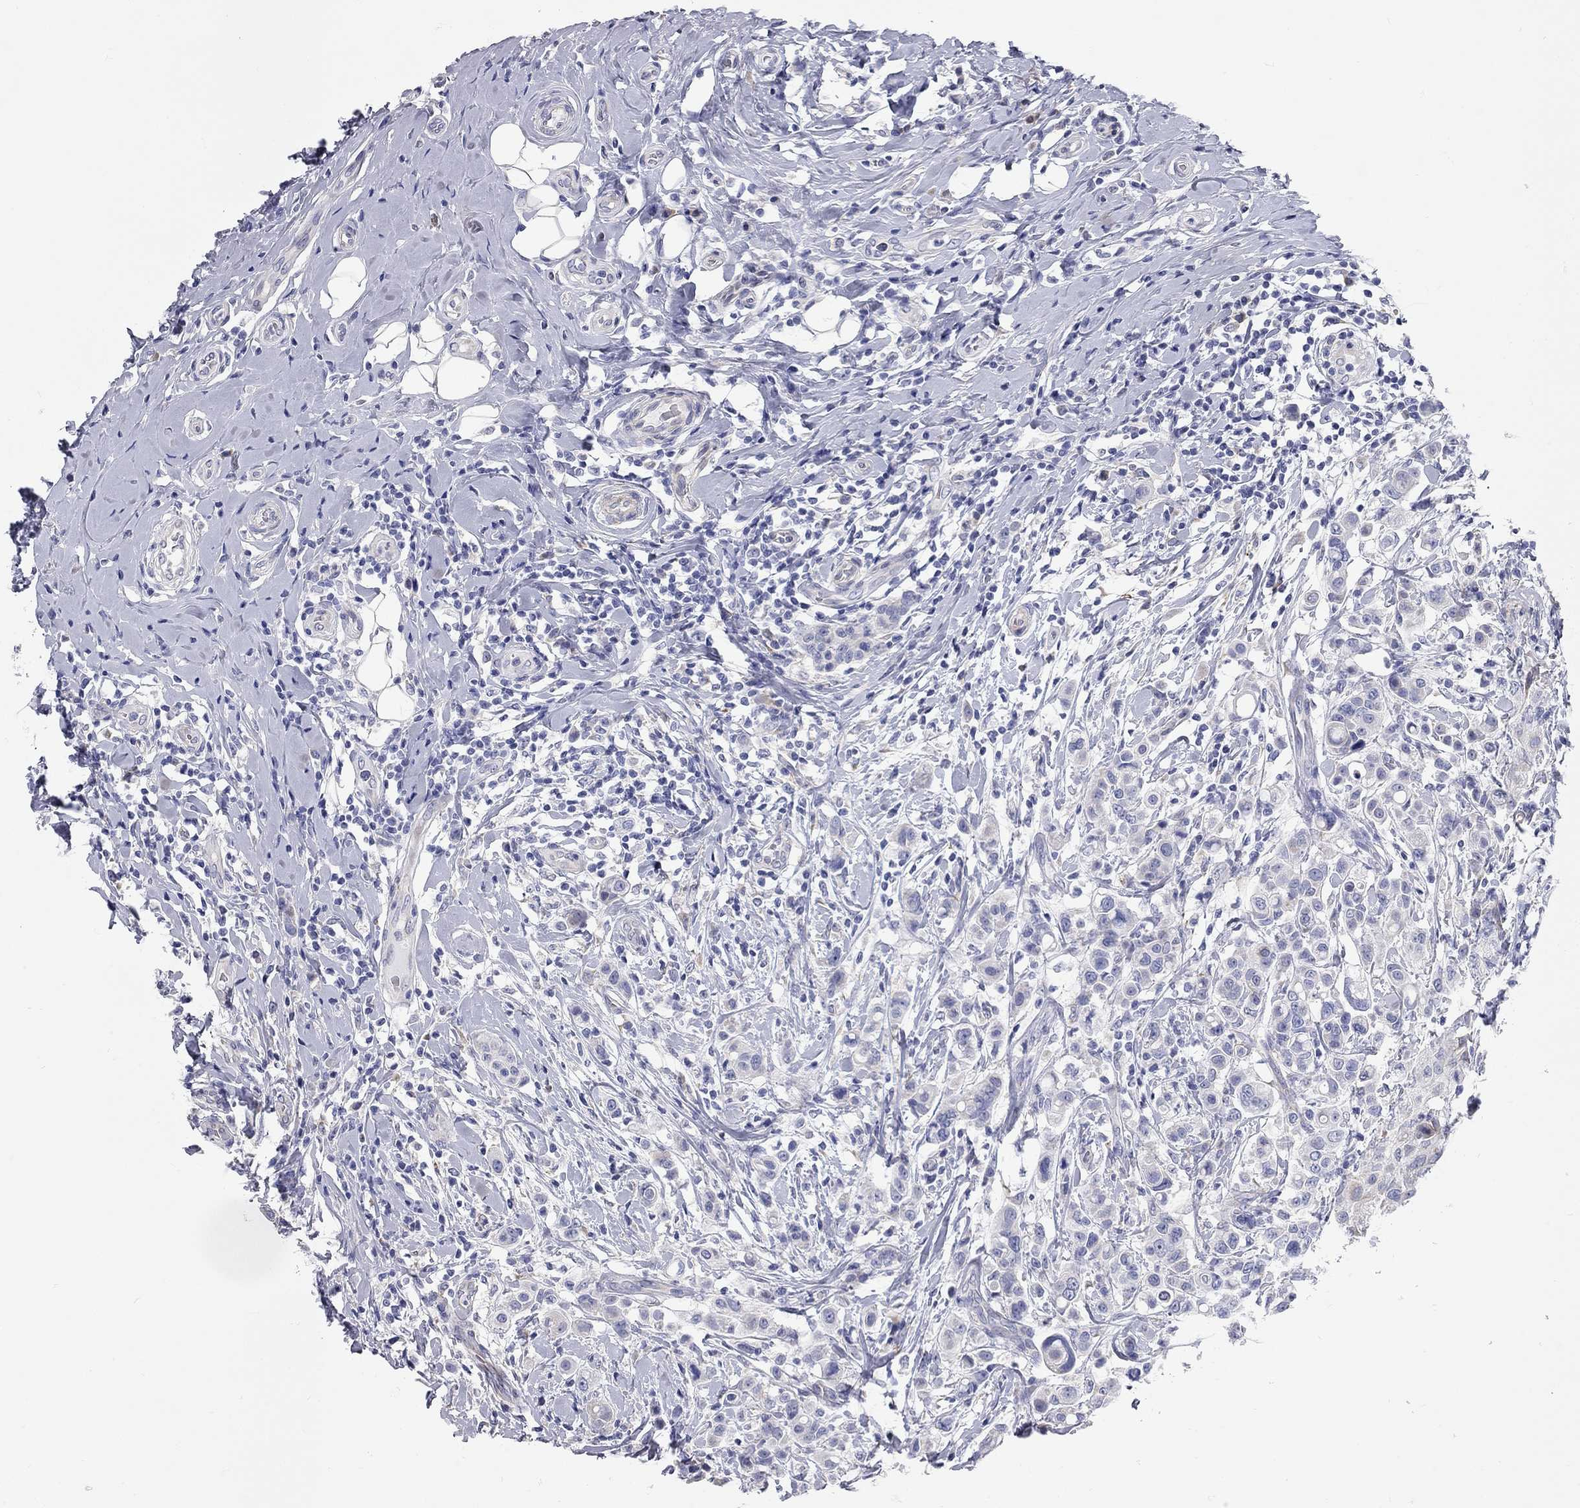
{"staining": {"intensity": "negative", "quantity": "none", "location": "none"}, "tissue": "breast cancer", "cell_type": "Tumor cells", "image_type": "cancer", "snomed": [{"axis": "morphology", "description": "Duct carcinoma"}, {"axis": "topography", "description": "Breast"}], "caption": "An IHC photomicrograph of breast infiltrating ductal carcinoma is shown. There is no staining in tumor cells of breast infiltrating ductal carcinoma.", "gene": "XAGE2", "patient": {"sex": "female", "age": 27}}